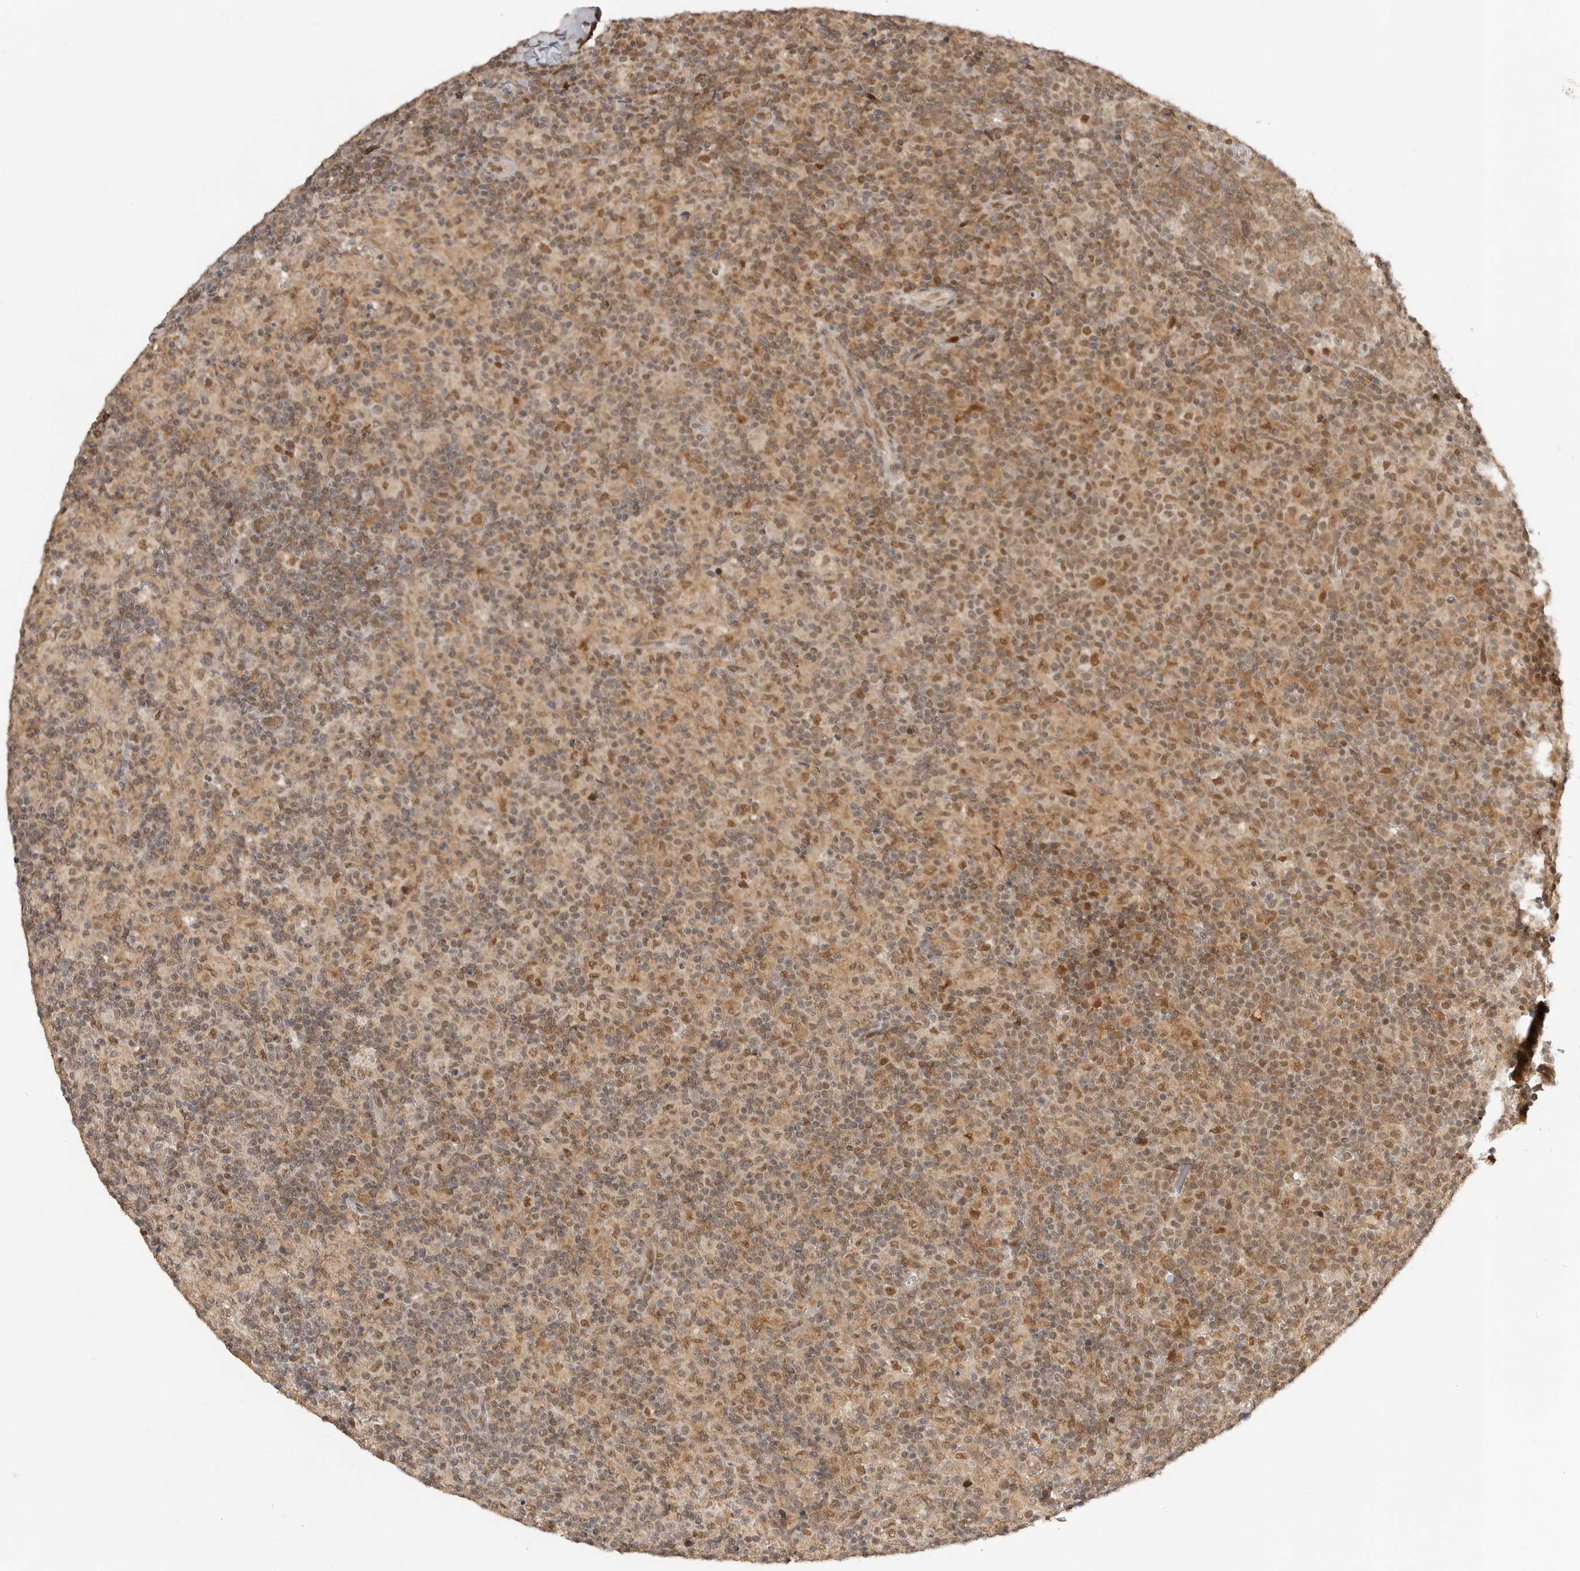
{"staining": {"intensity": "moderate", "quantity": ">75%", "location": "cytoplasmic/membranous"}, "tissue": "lymph node", "cell_type": "Germinal center cells", "image_type": "normal", "snomed": [{"axis": "morphology", "description": "Normal tissue, NOS"}, {"axis": "morphology", "description": "Inflammation, NOS"}, {"axis": "topography", "description": "Lymph node"}], "caption": "IHC (DAB) staining of unremarkable human lymph node exhibits moderate cytoplasmic/membranous protein staining in about >75% of germinal center cells. The staining is performed using DAB brown chromogen to label protein expression. The nuclei are counter-stained blue using hematoxylin.", "gene": "ALKAL1", "patient": {"sex": "male", "age": 55}}